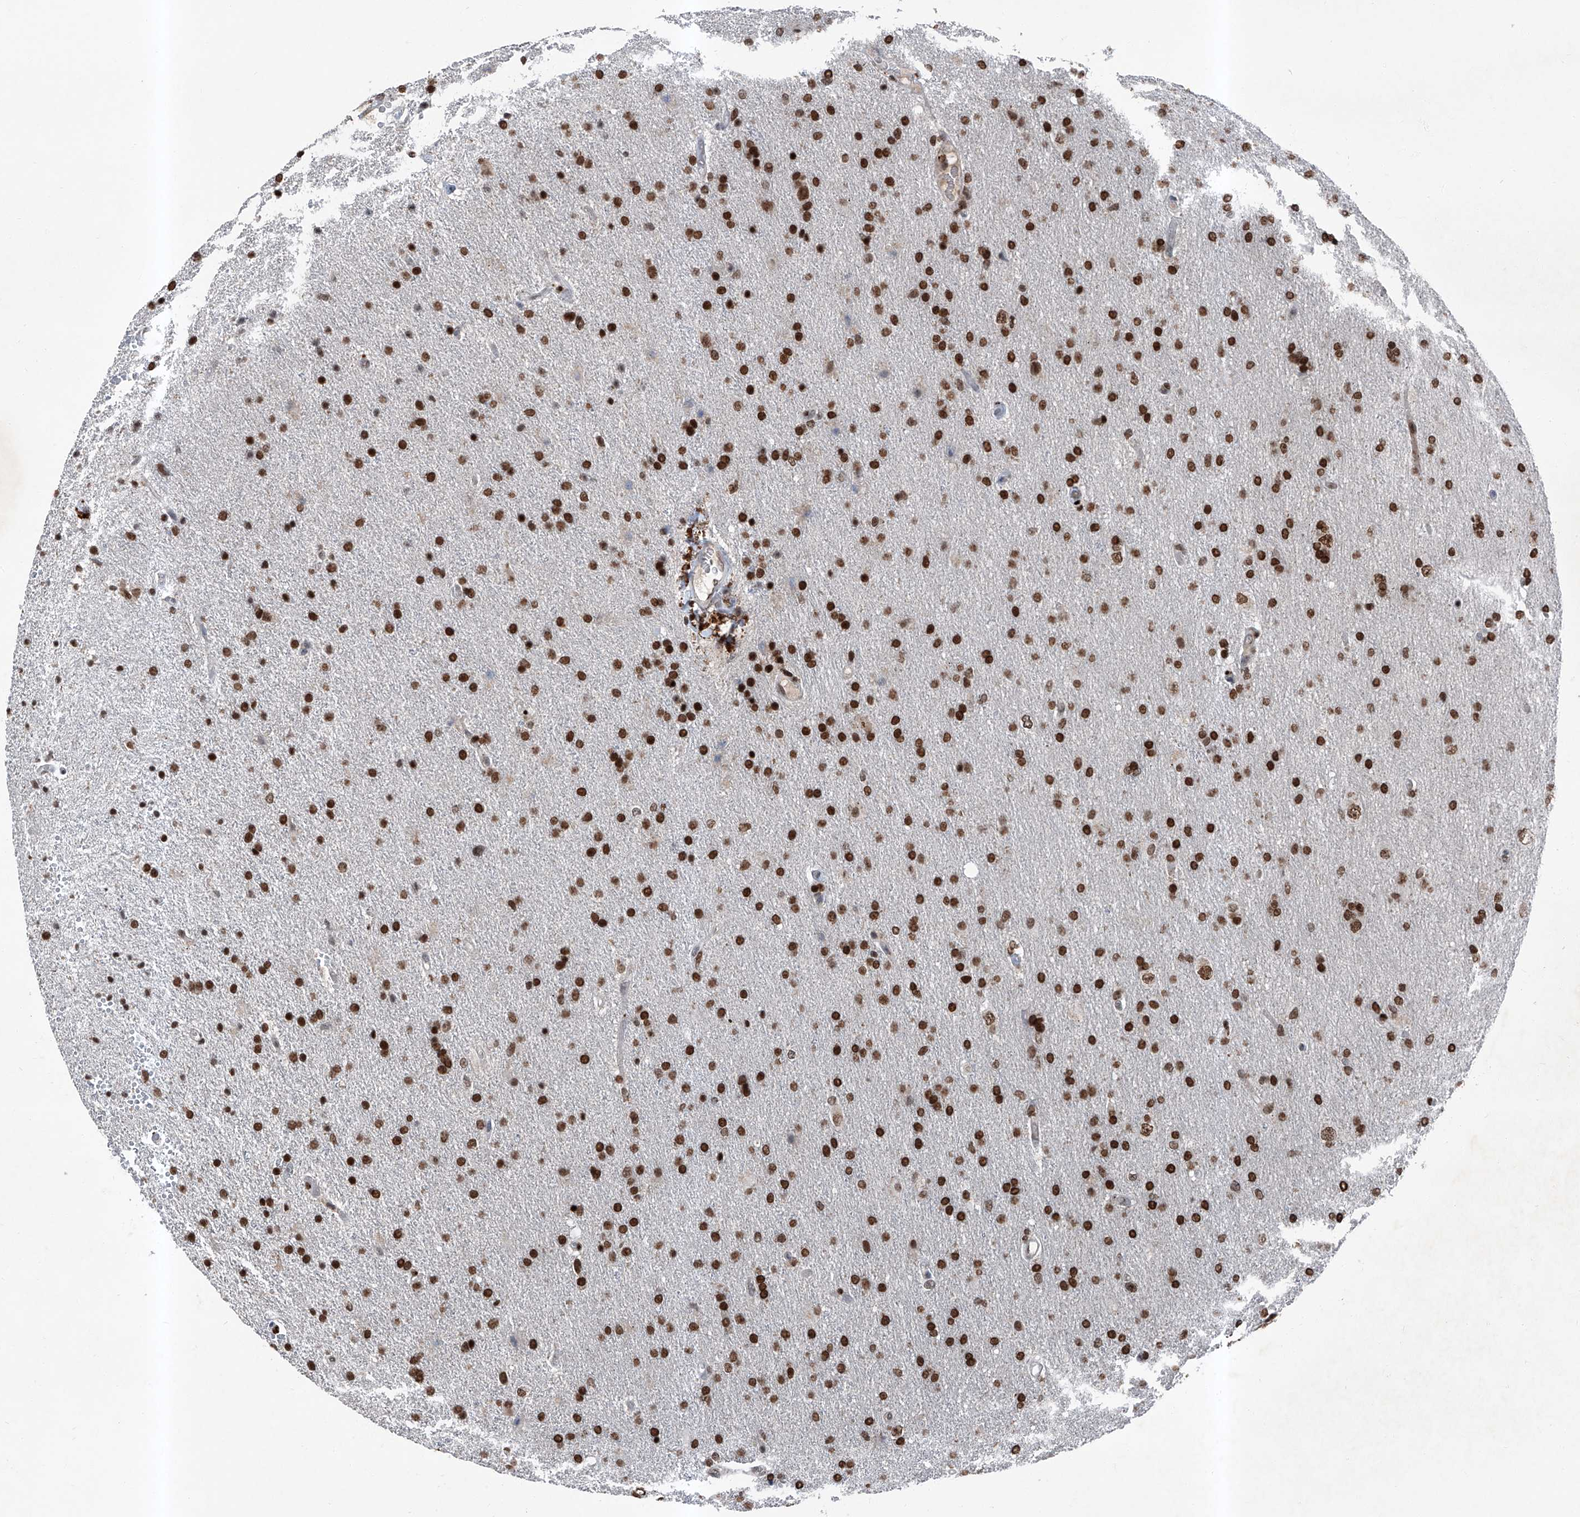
{"staining": {"intensity": "strong", "quantity": ">75%", "location": "nuclear"}, "tissue": "glioma", "cell_type": "Tumor cells", "image_type": "cancer", "snomed": [{"axis": "morphology", "description": "Glioma, malignant, High grade"}, {"axis": "topography", "description": "Brain"}], "caption": "A high amount of strong nuclear expression is identified in about >75% of tumor cells in glioma tissue. Nuclei are stained in blue.", "gene": "BMI1", "patient": {"sex": "male", "age": 72}}